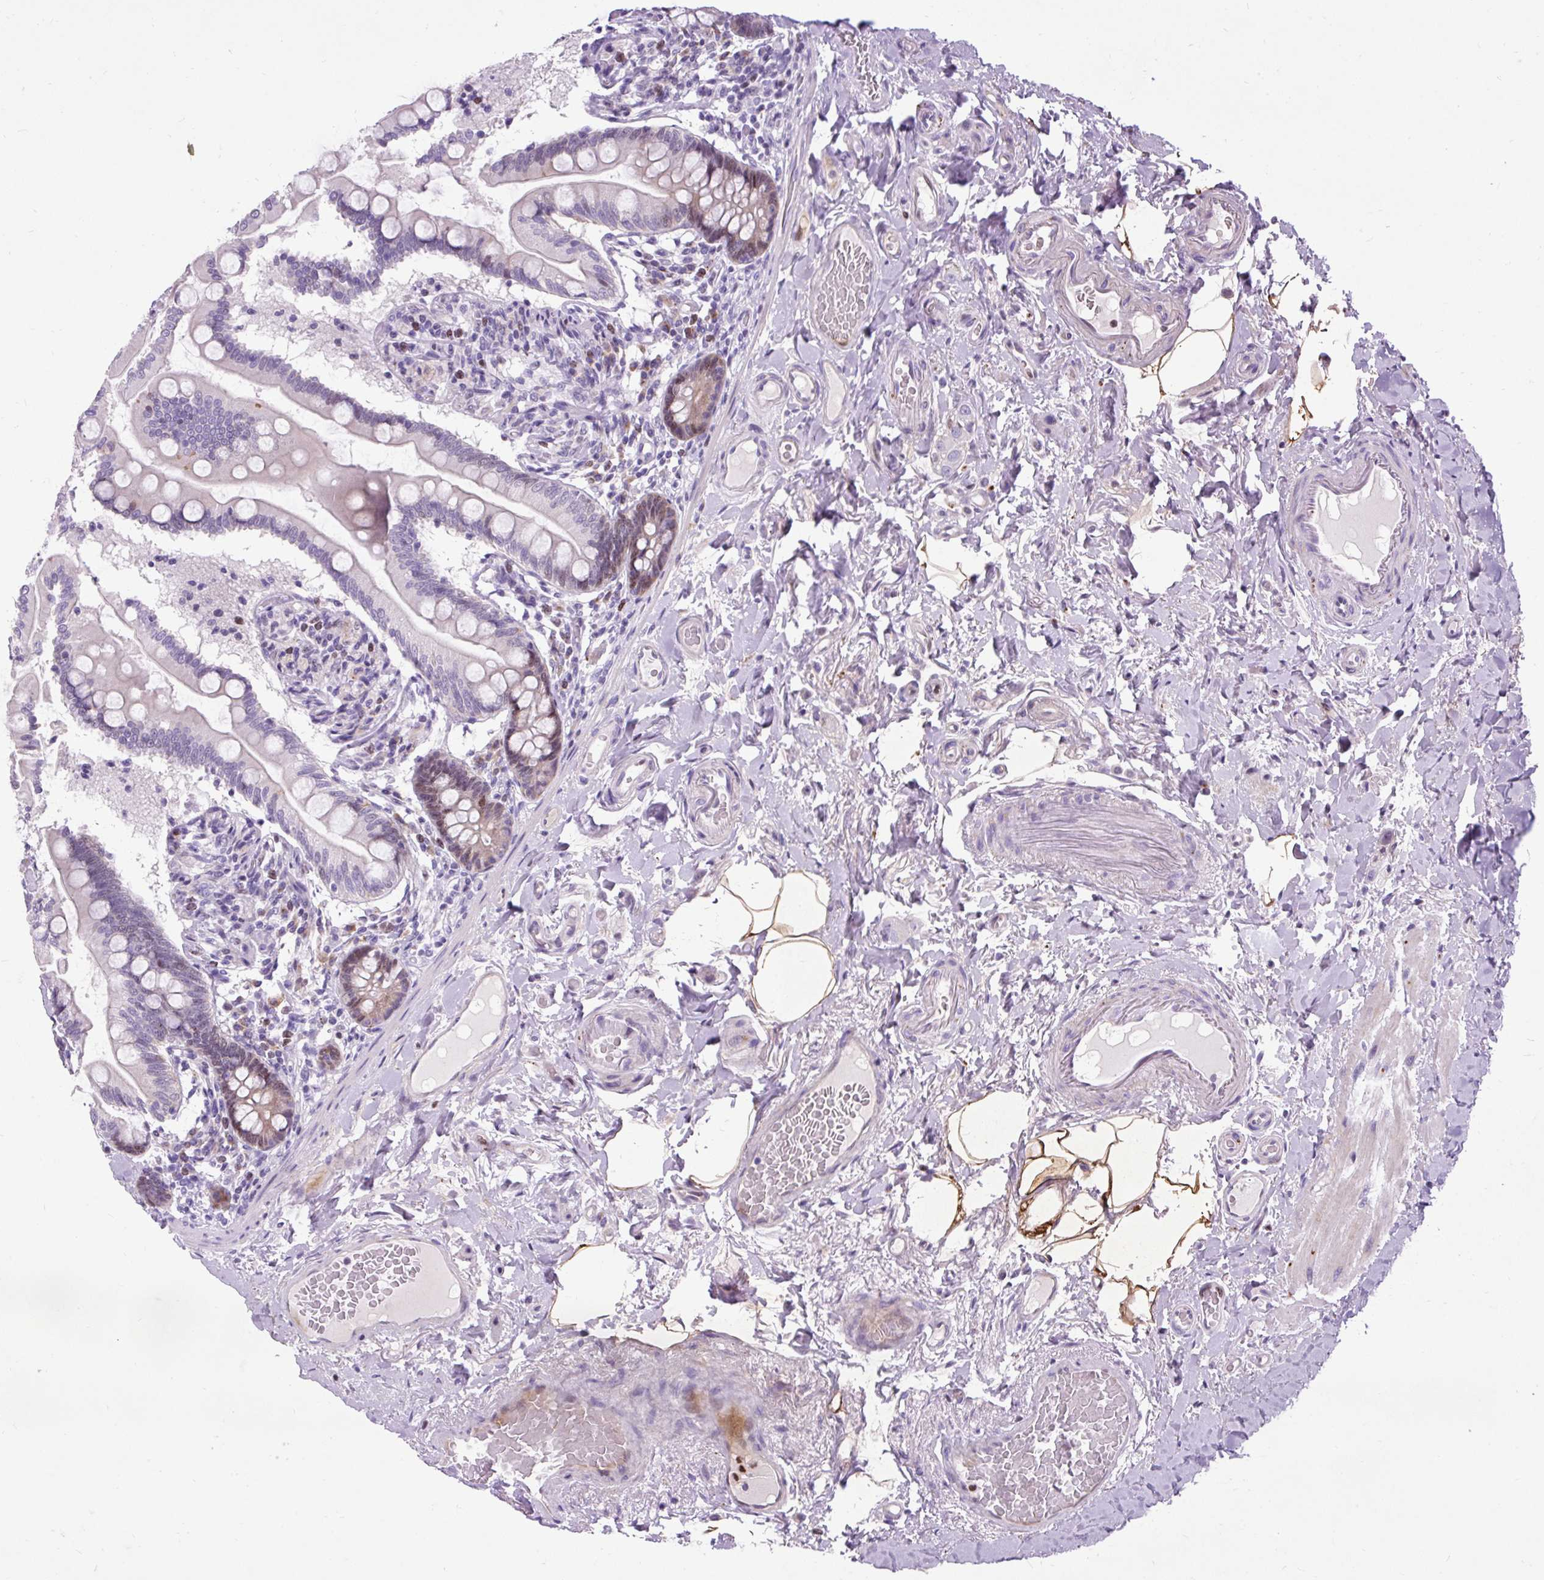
{"staining": {"intensity": "weak", "quantity": "25%-75%", "location": "cytoplasmic/membranous,nuclear"}, "tissue": "small intestine", "cell_type": "Glandular cells", "image_type": "normal", "snomed": [{"axis": "morphology", "description": "Normal tissue, NOS"}, {"axis": "topography", "description": "Small intestine"}], "caption": "The histopathology image exhibits staining of benign small intestine, revealing weak cytoplasmic/membranous,nuclear protein positivity (brown color) within glandular cells. (Stains: DAB in brown, nuclei in blue, Microscopy: brightfield microscopy at high magnification).", "gene": "SPC24", "patient": {"sex": "female", "age": 64}}